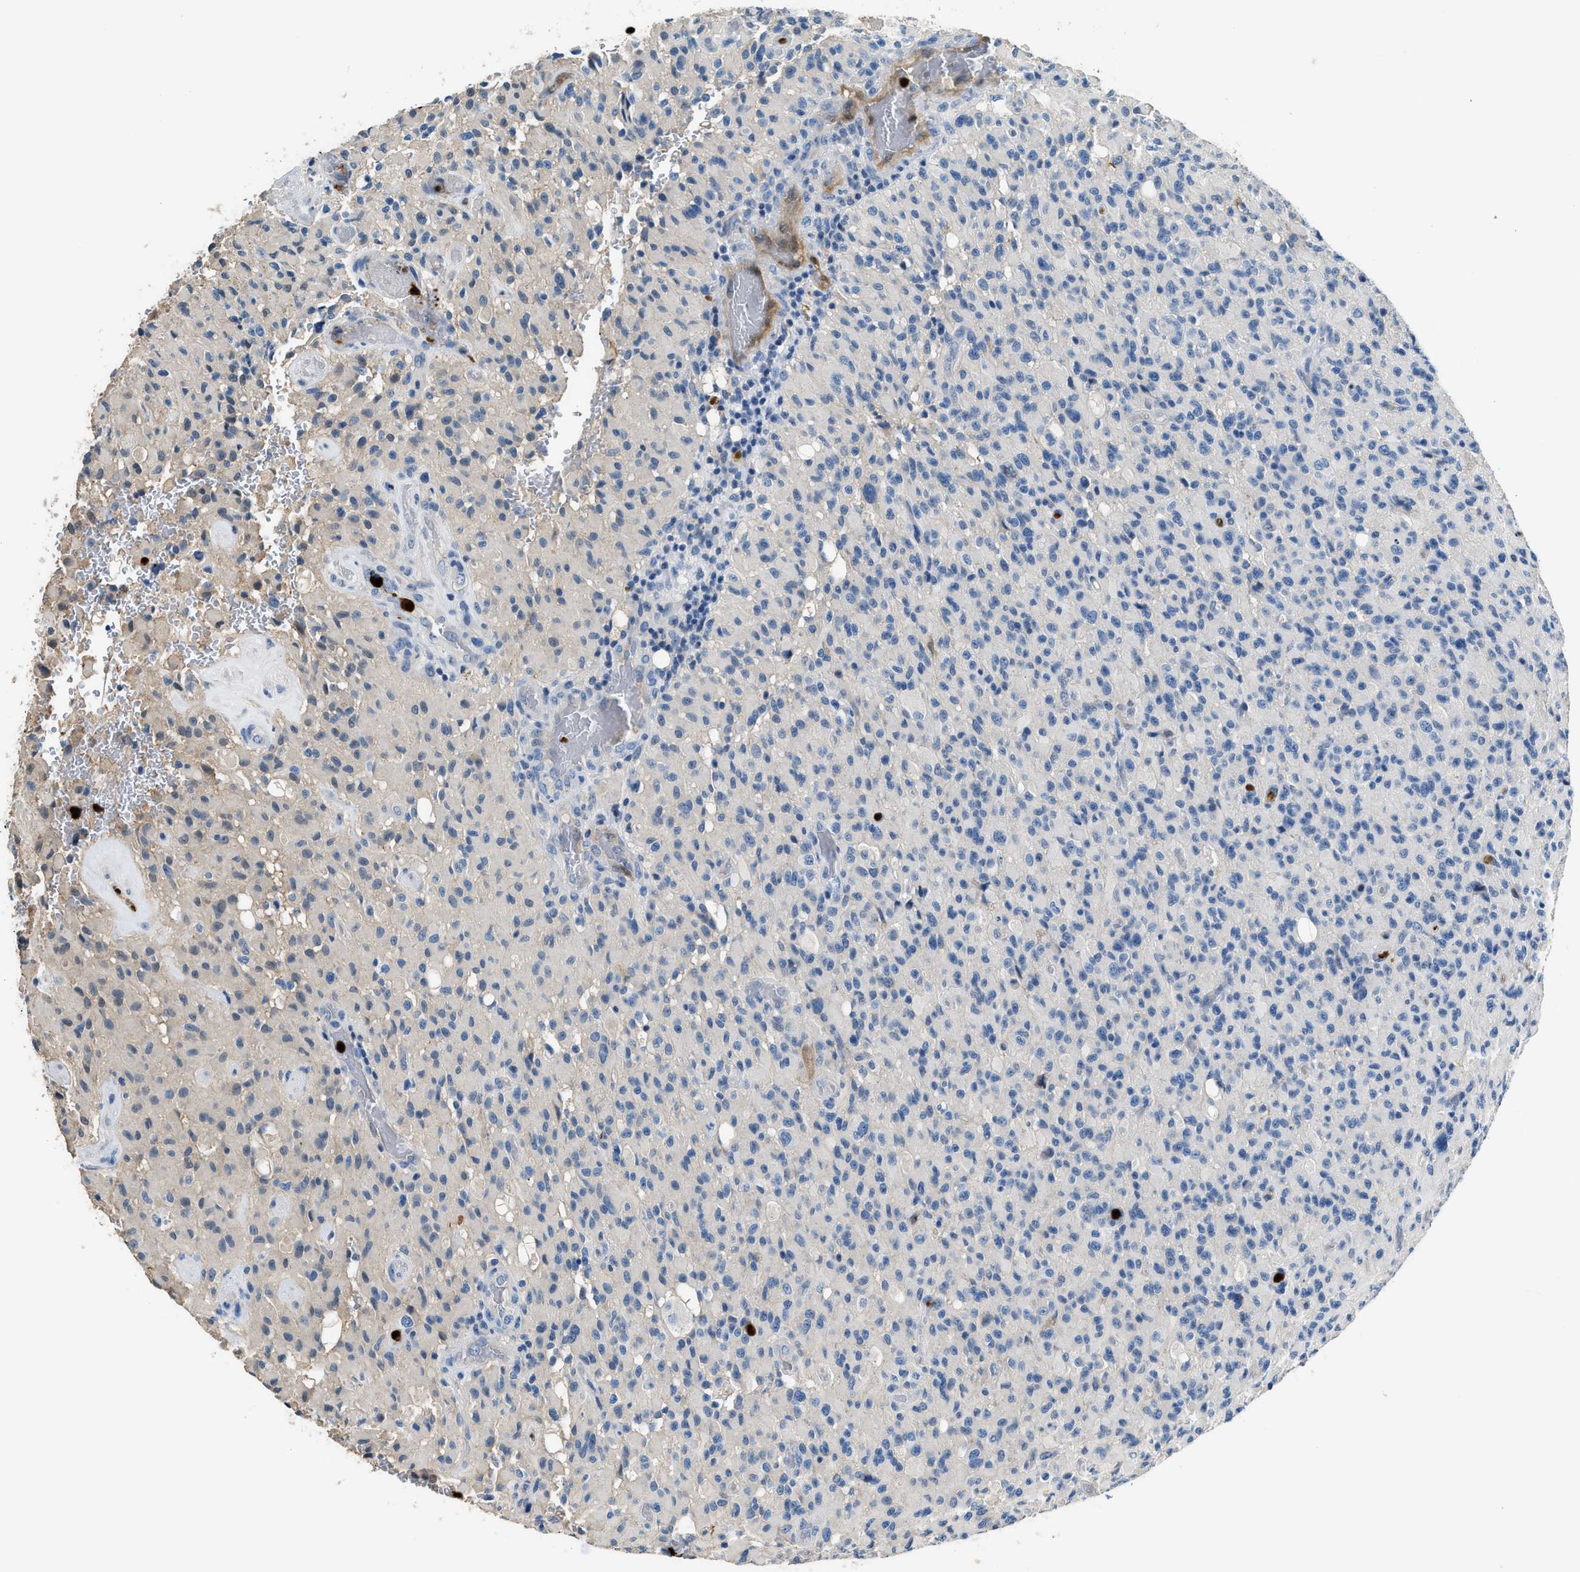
{"staining": {"intensity": "negative", "quantity": "none", "location": "none"}, "tissue": "glioma", "cell_type": "Tumor cells", "image_type": "cancer", "snomed": [{"axis": "morphology", "description": "Glioma, malignant, High grade"}, {"axis": "topography", "description": "Brain"}], "caption": "The photomicrograph displays no staining of tumor cells in glioma.", "gene": "ANXA3", "patient": {"sex": "male", "age": 71}}